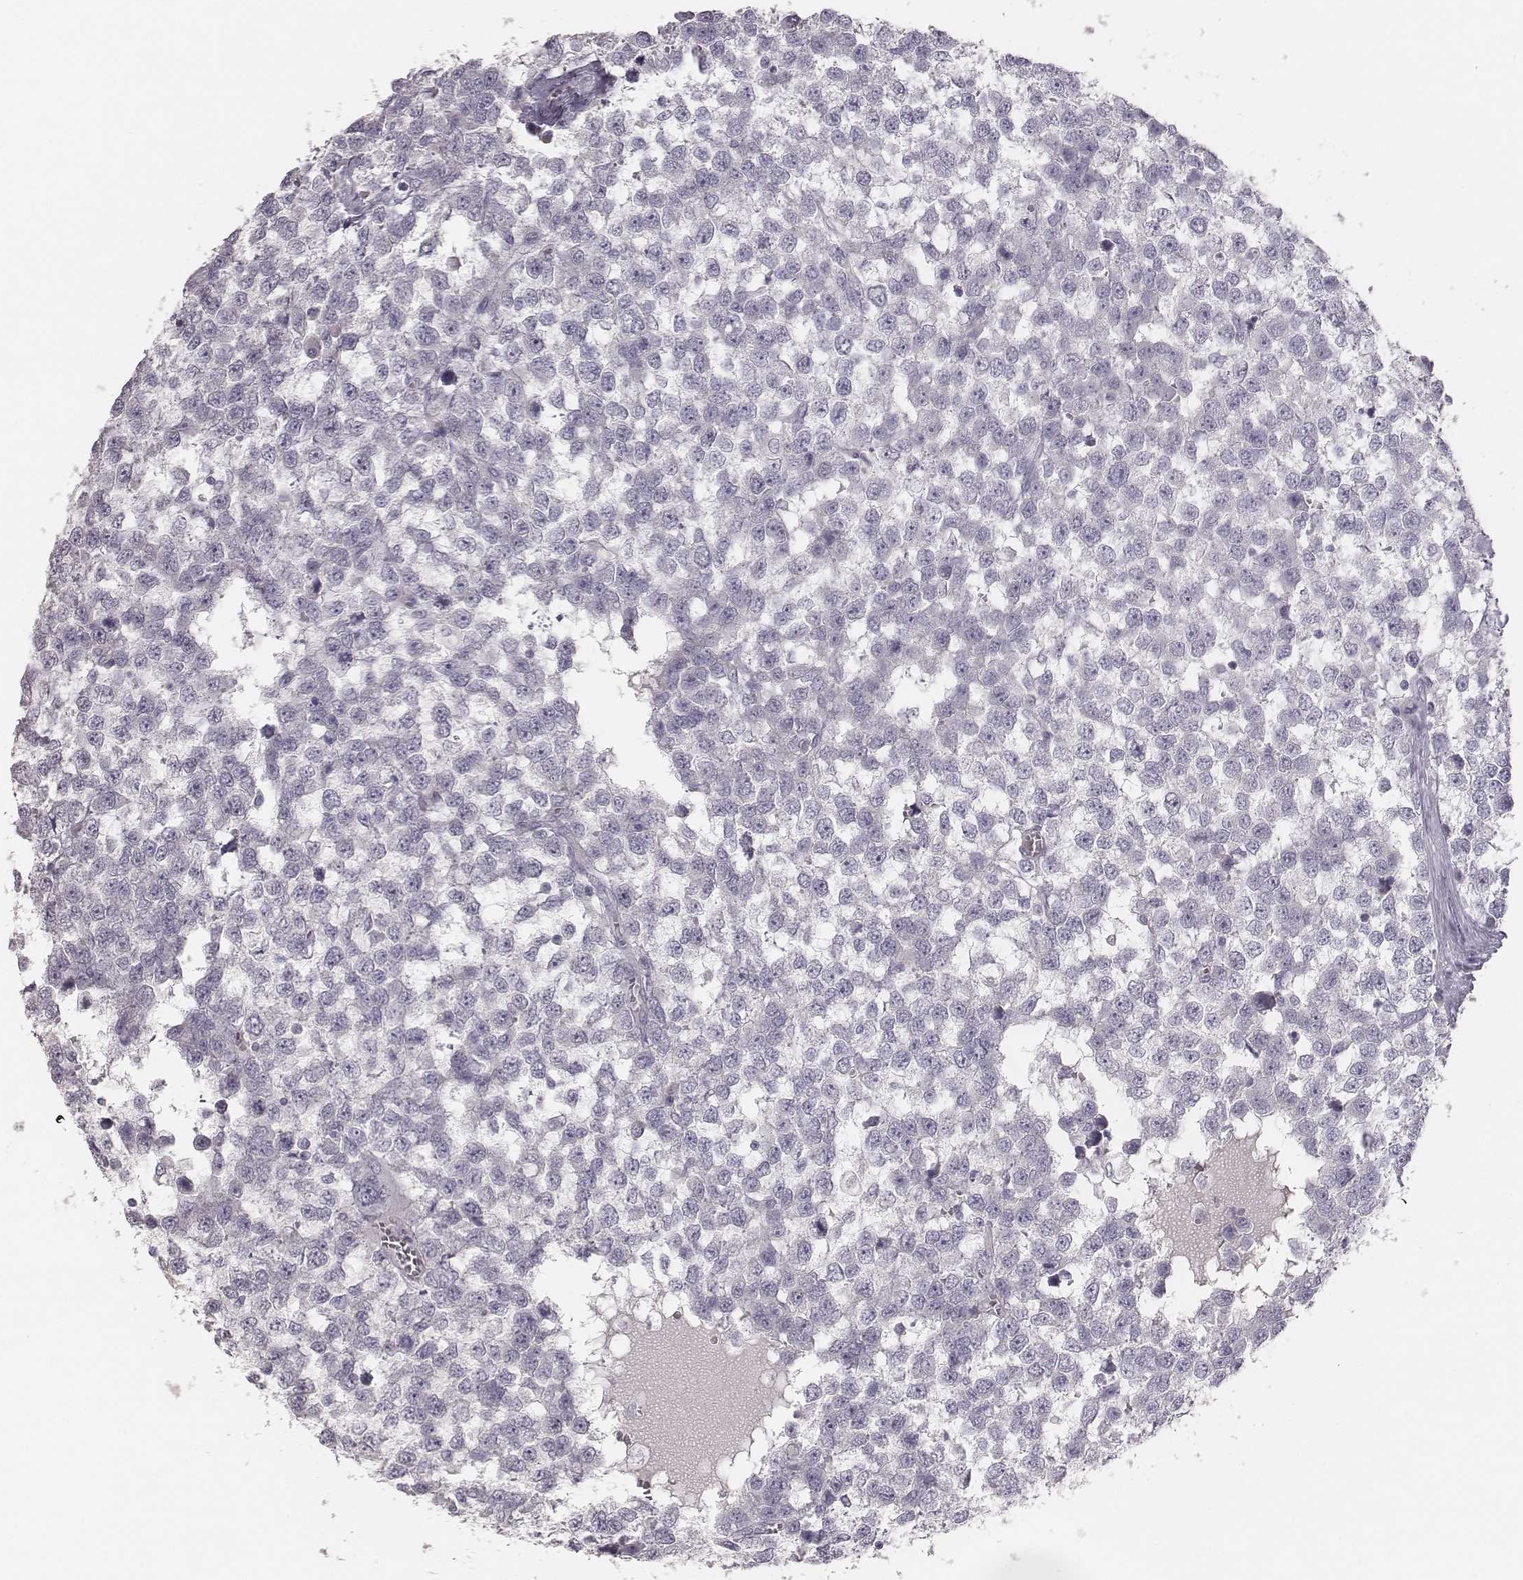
{"staining": {"intensity": "negative", "quantity": "none", "location": "none"}, "tissue": "testis cancer", "cell_type": "Tumor cells", "image_type": "cancer", "snomed": [{"axis": "morphology", "description": "Normal tissue, NOS"}, {"axis": "morphology", "description": "Seminoma, NOS"}, {"axis": "topography", "description": "Testis"}, {"axis": "topography", "description": "Epididymis"}], "caption": "This is an IHC micrograph of human testis cancer (seminoma). There is no staining in tumor cells.", "gene": "MYH6", "patient": {"sex": "male", "age": 34}}